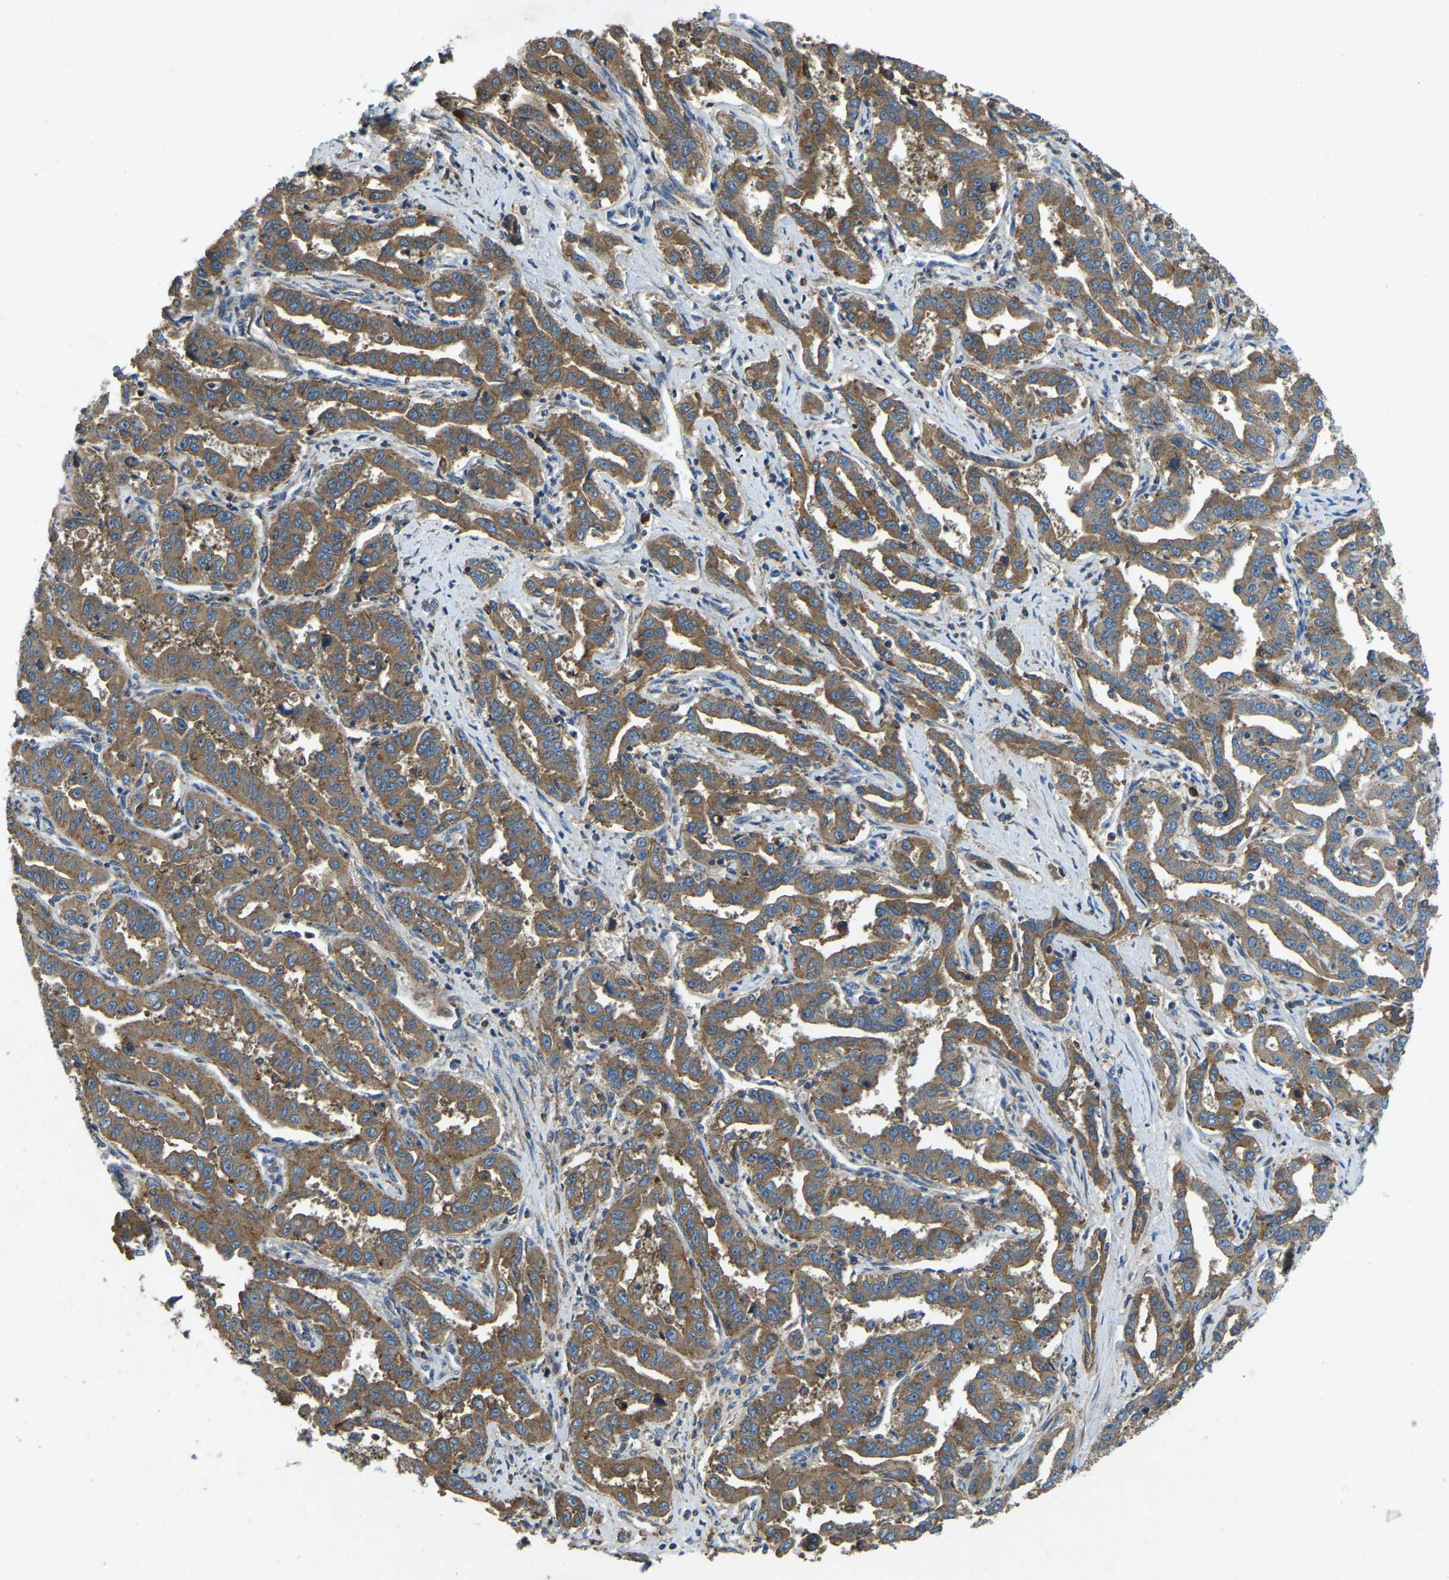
{"staining": {"intensity": "moderate", "quantity": ">75%", "location": "cytoplasmic/membranous"}, "tissue": "liver cancer", "cell_type": "Tumor cells", "image_type": "cancer", "snomed": [{"axis": "morphology", "description": "Cholangiocarcinoma"}, {"axis": "topography", "description": "Liver"}], "caption": "Immunohistochemistry (IHC) image of neoplastic tissue: liver cholangiocarcinoma stained using immunohistochemistry reveals medium levels of moderate protein expression localized specifically in the cytoplasmic/membranous of tumor cells, appearing as a cytoplasmic/membranous brown color.", "gene": "ATP8B1", "patient": {"sex": "male", "age": 59}}